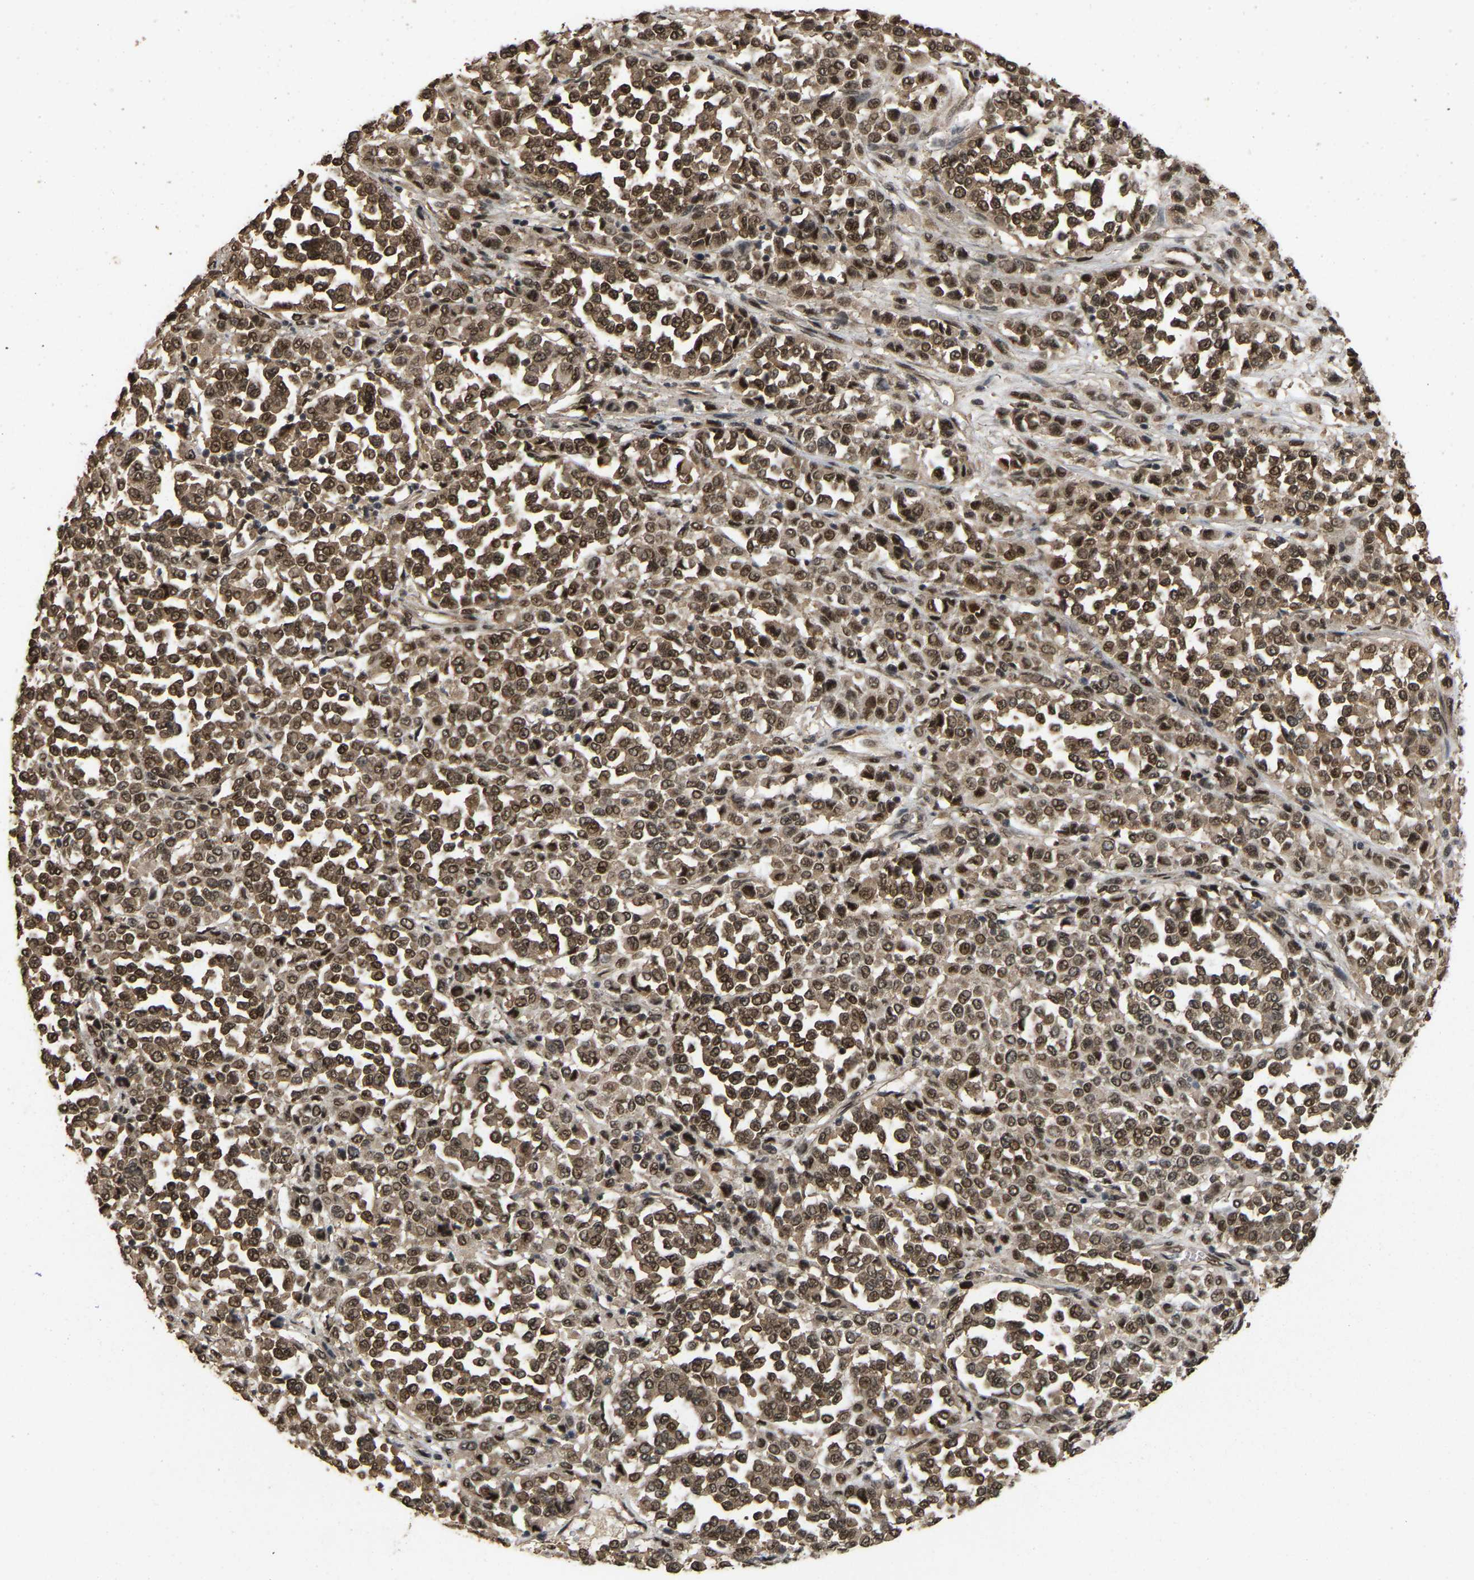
{"staining": {"intensity": "moderate", "quantity": ">75%", "location": "cytoplasmic/membranous,nuclear"}, "tissue": "melanoma", "cell_type": "Tumor cells", "image_type": "cancer", "snomed": [{"axis": "morphology", "description": "Malignant melanoma, Metastatic site"}, {"axis": "topography", "description": "Pancreas"}], "caption": "Malignant melanoma (metastatic site) was stained to show a protein in brown. There is medium levels of moderate cytoplasmic/membranous and nuclear positivity in approximately >75% of tumor cells.", "gene": "ARHGAP23", "patient": {"sex": "female", "age": 30}}